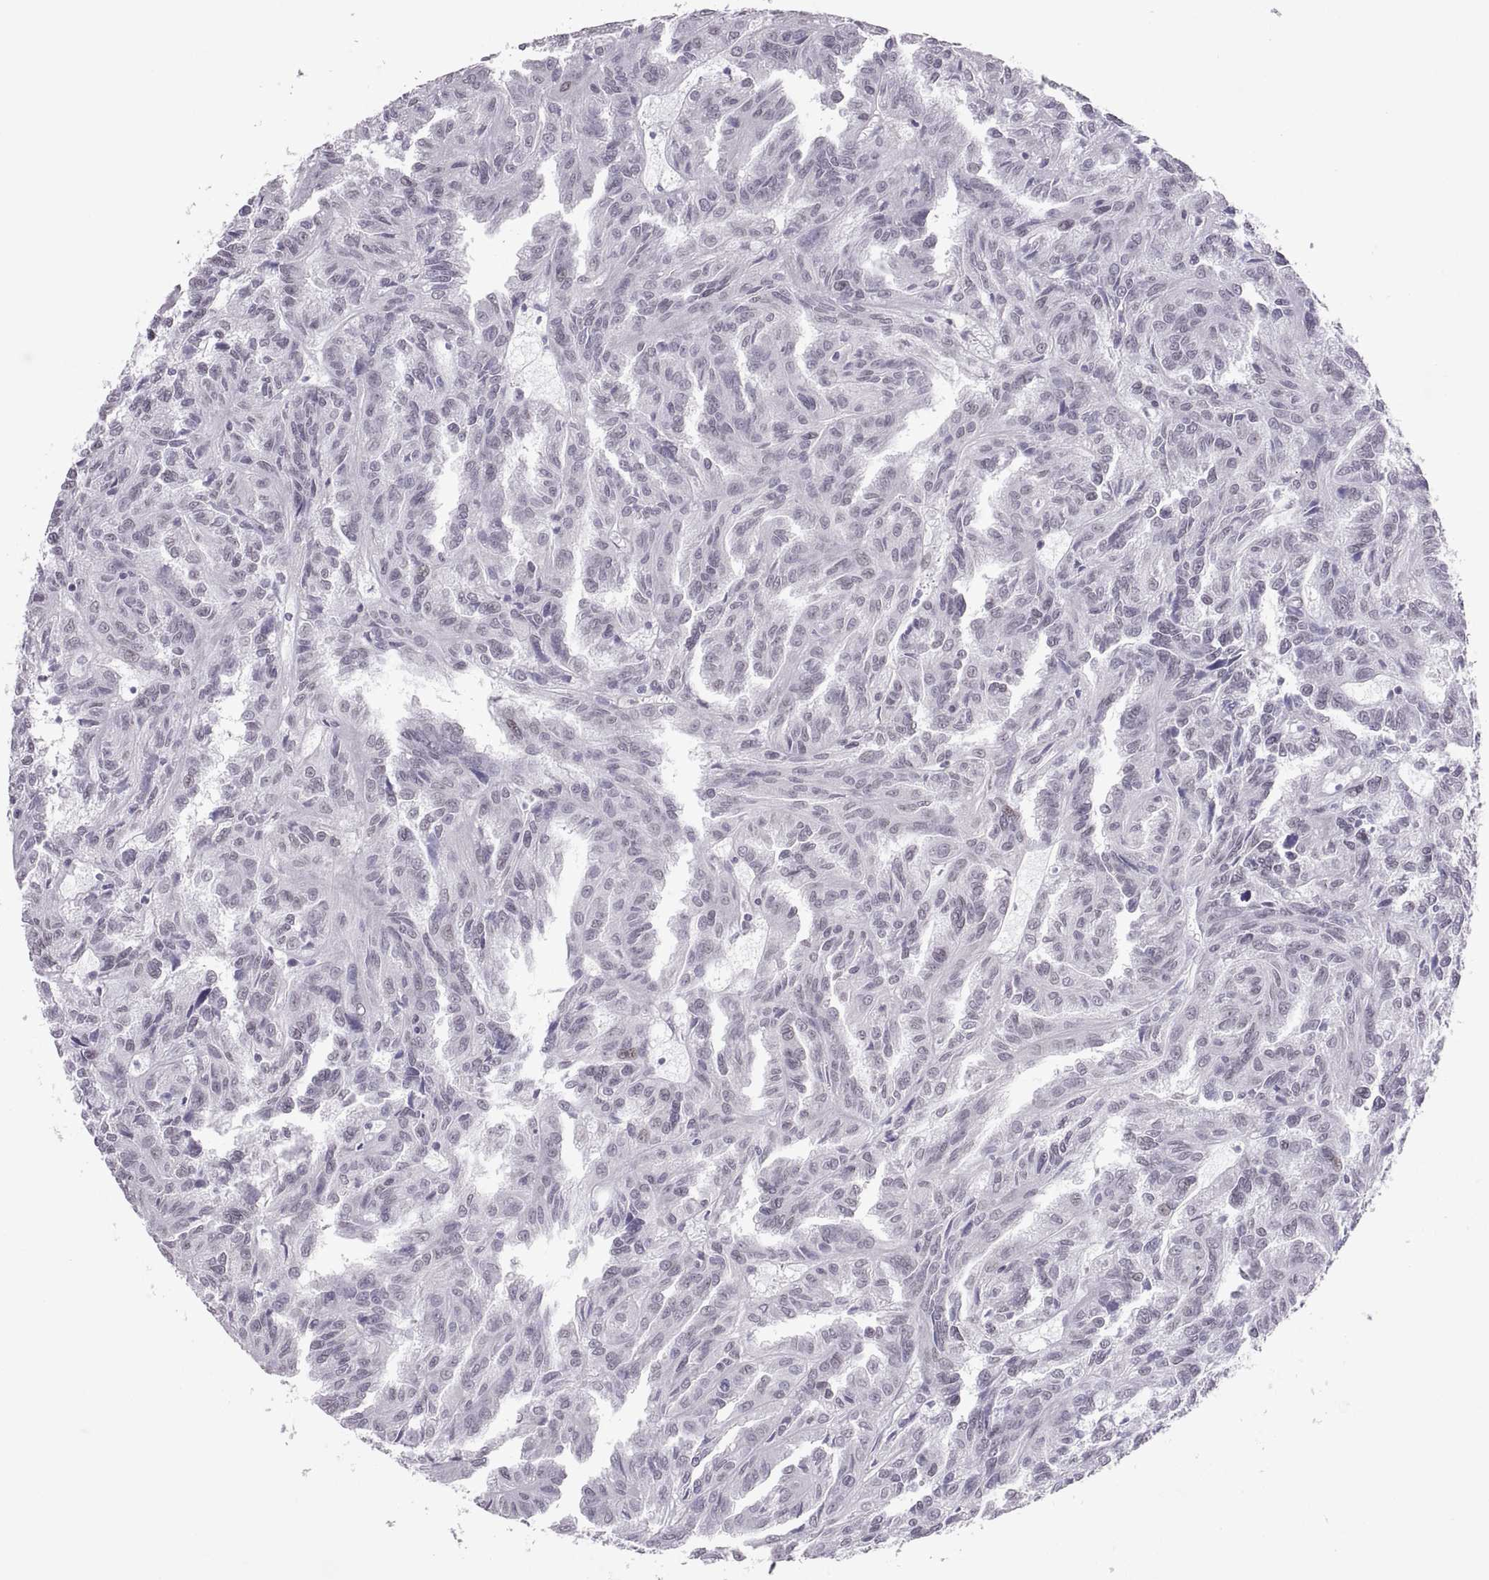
{"staining": {"intensity": "negative", "quantity": "none", "location": "none"}, "tissue": "renal cancer", "cell_type": "Tumor cells", "image_type": "cancer", "snomed": [{"axis": "morphology", "description": "Adenocarcinoma, NOS"}, {"axis": "topography", "description": "Kidney"}], "caption": "Immunohistochemical staining of human renal cancer (adenocarcinoma) reveals no significant expression in tumor cells.", "gene": "KRT77", "patient": {"sex": "male", "age": 79}}